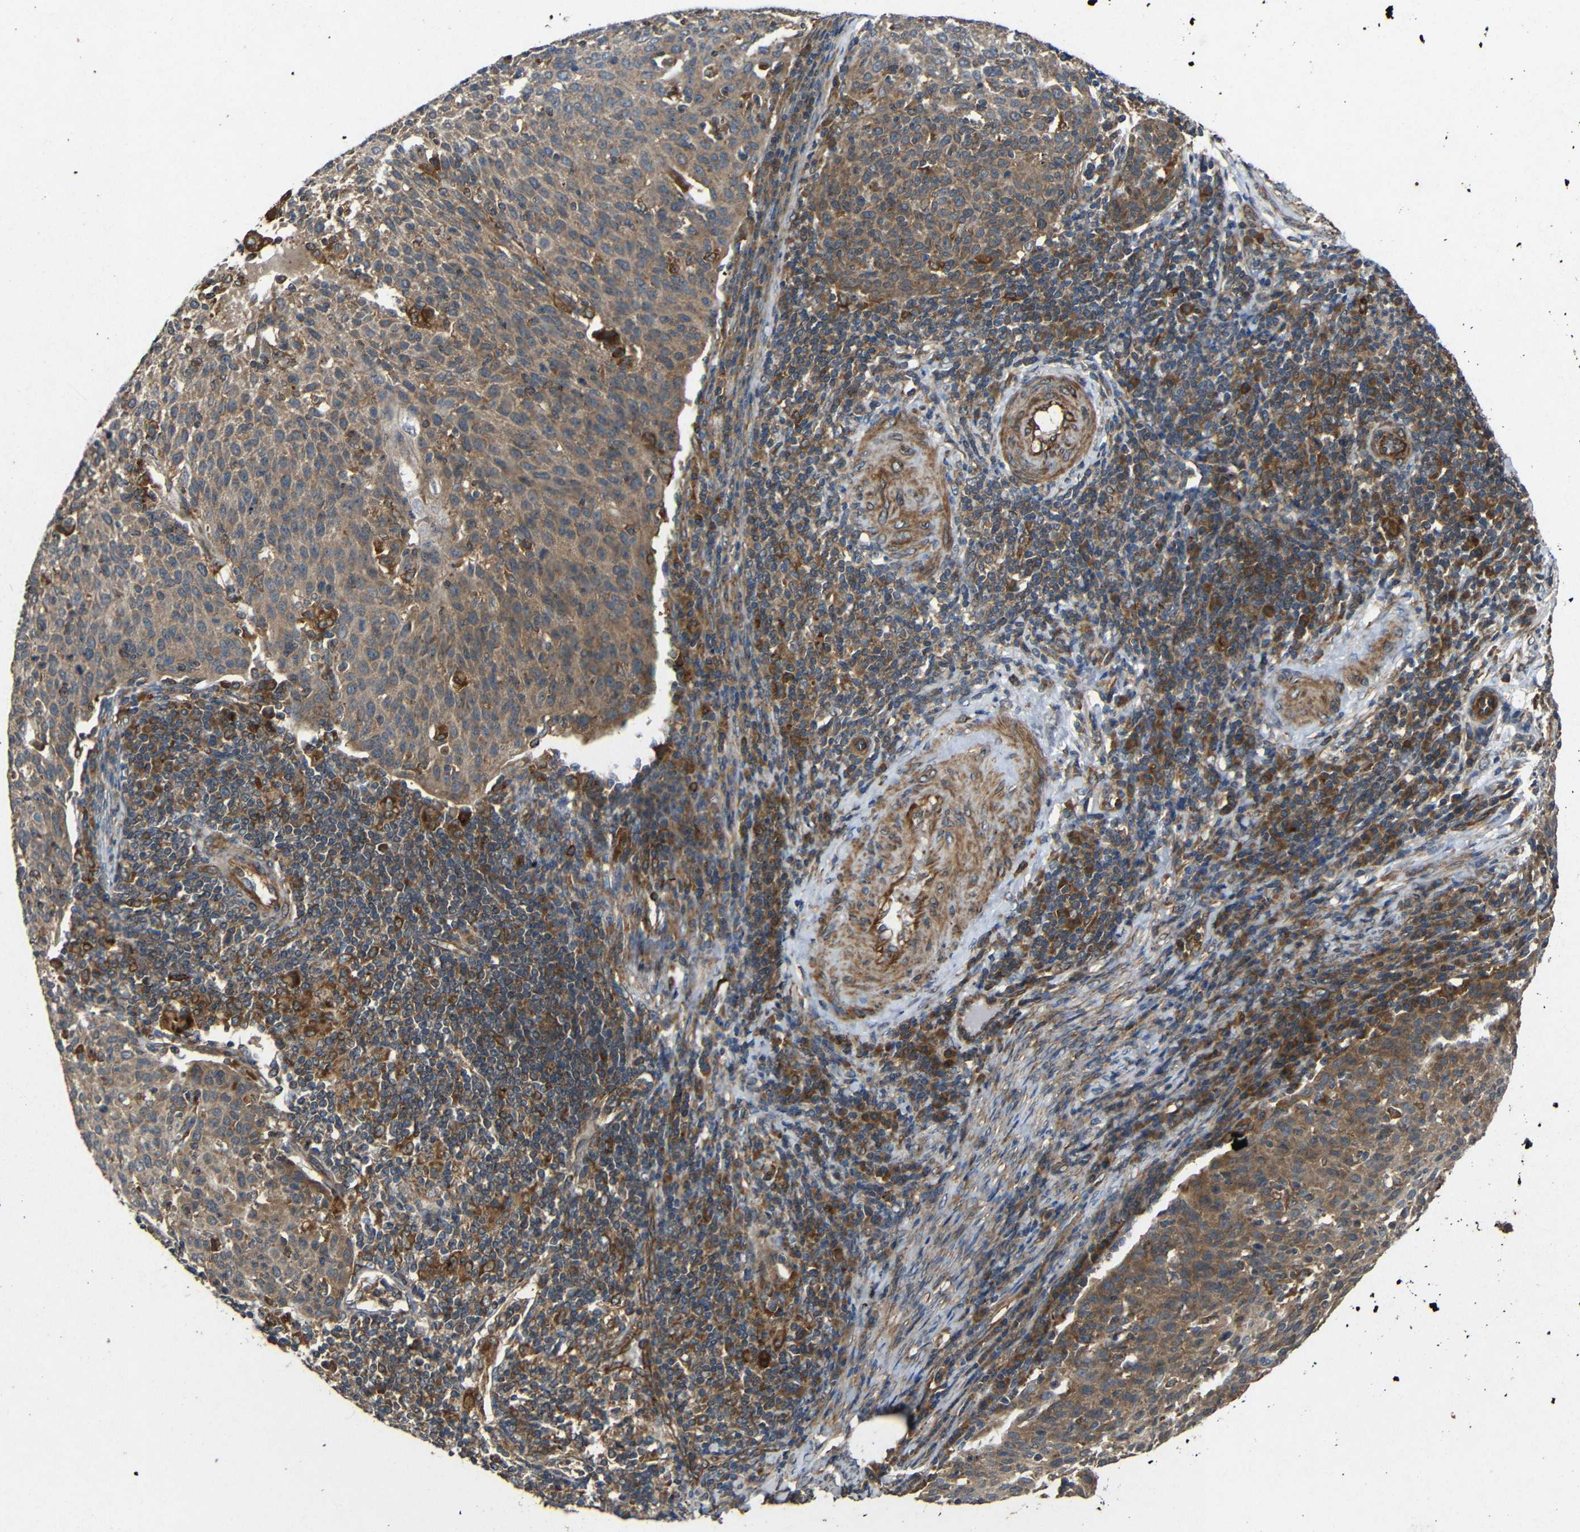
{"staining": {"intensity": "moderate", "quantity": ">75%", "location": "cytoplasmic/membranous"}, "tissue": "cervical cancer", "cell_type": "Tumor cells", "image_type": "cancer", "snomed": [{"axis": "morphology", "description": "Squamous cell carcinoma, NOS"}, {"axis": "topography", "description": "Cervix"}], "caption": "Cervical cancer stained with a brown dye demonstrates moderate cytoplasmic/membranous positive positivity in approximately >75% of tumor cells.", "gene": "EIF2S1", "patient": {"sex": "female", "age": 38}}